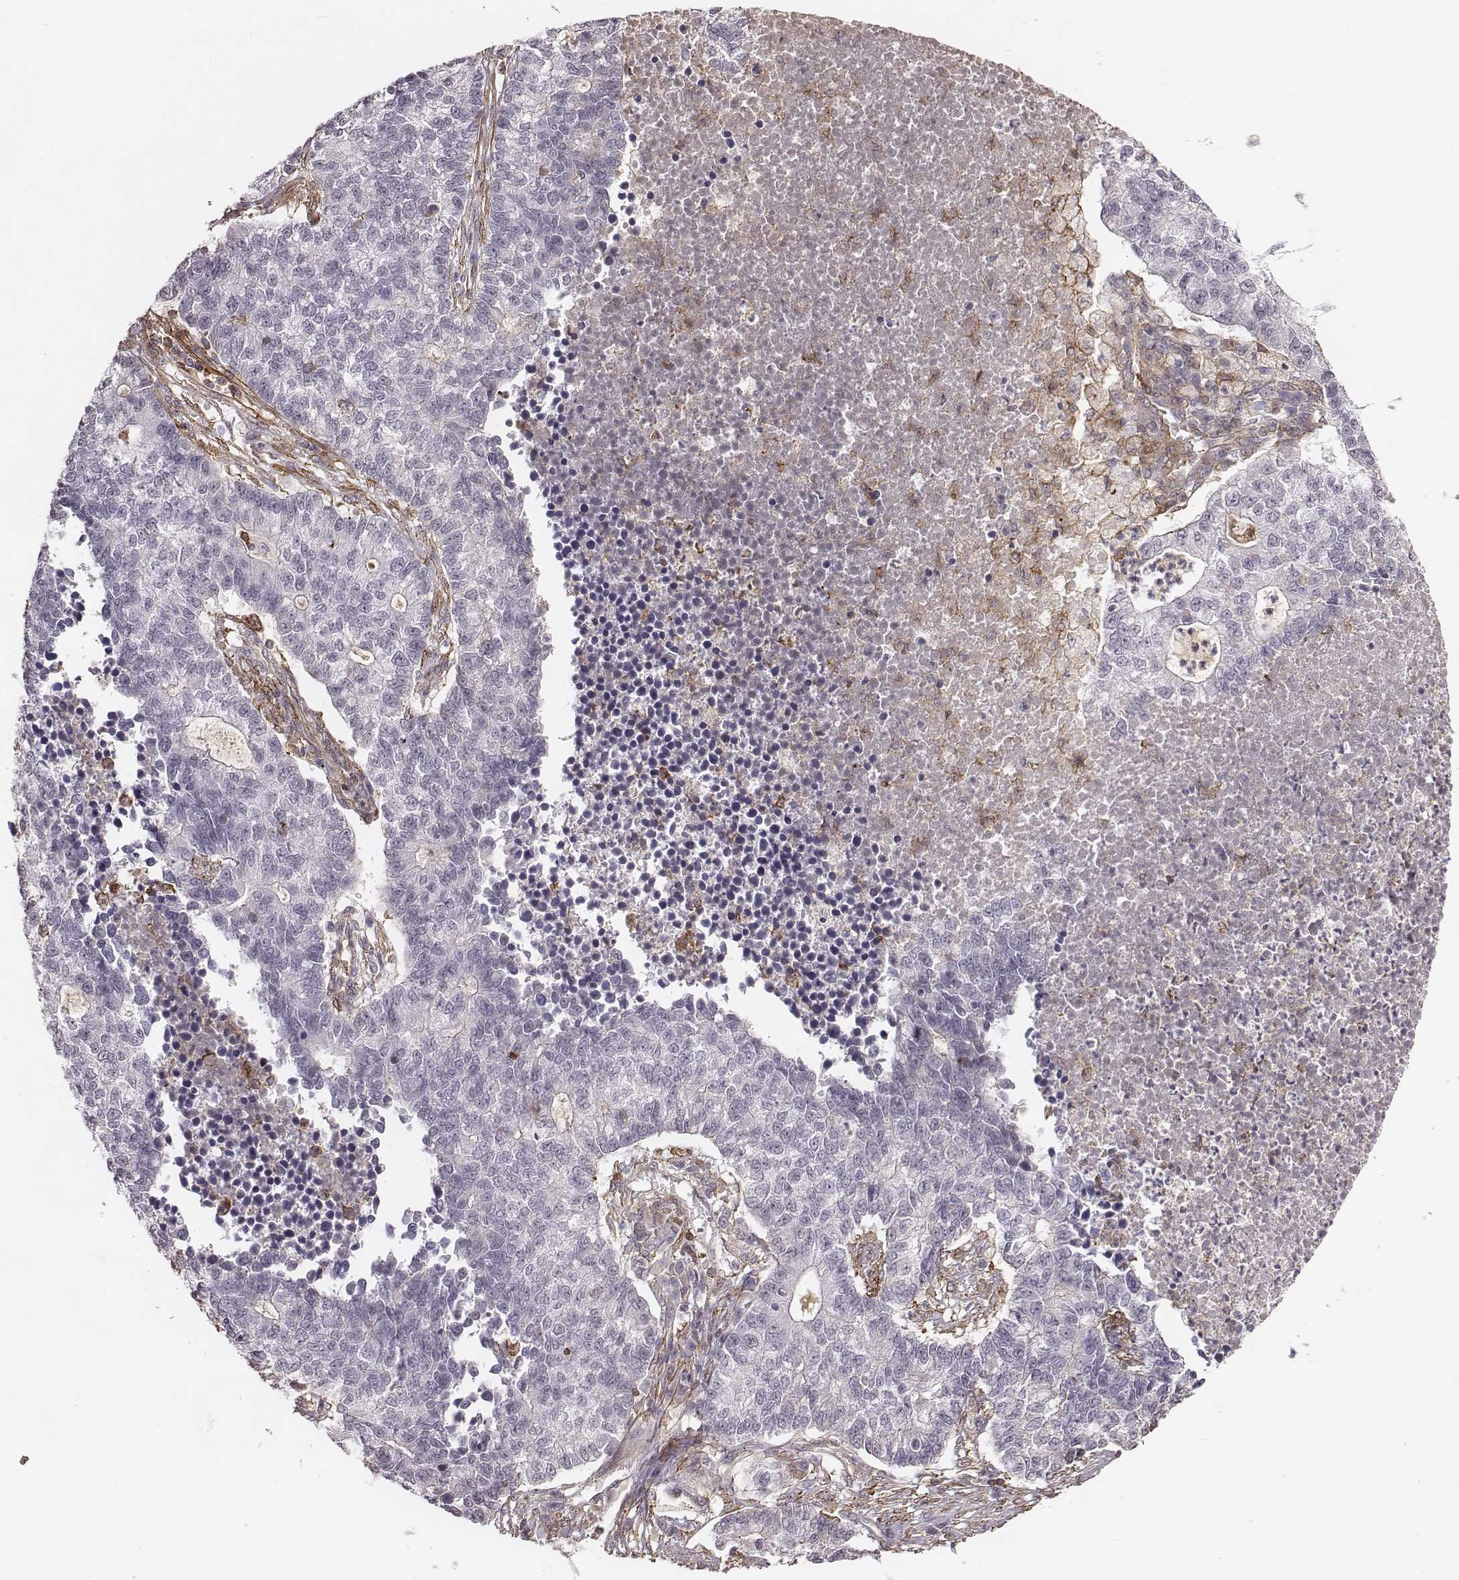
{"staining": {"intensity": "negative", "quantity": "none", "location": "none"}, "tissue": "lung cancer", "cell_type": "Tumor cells", "image_type": "cancer", "snomed": [{"axis": "morphology", "description": "Adenocarcinoma, NOS"}, {"axis": "topography", "description": "Lung"}], "caption": "This image is of lung cancer (adenocarcinoma) stained with immunohistochemistry (IHC) to label a protein in brown with the nuclei are counter-stained blue. There is no expression in tumor cells. (DAB IHC visualized using brightfield microscopy, high magnification).", "gene": "ZYX", "patient": {"sex": "male", "age": 57}}